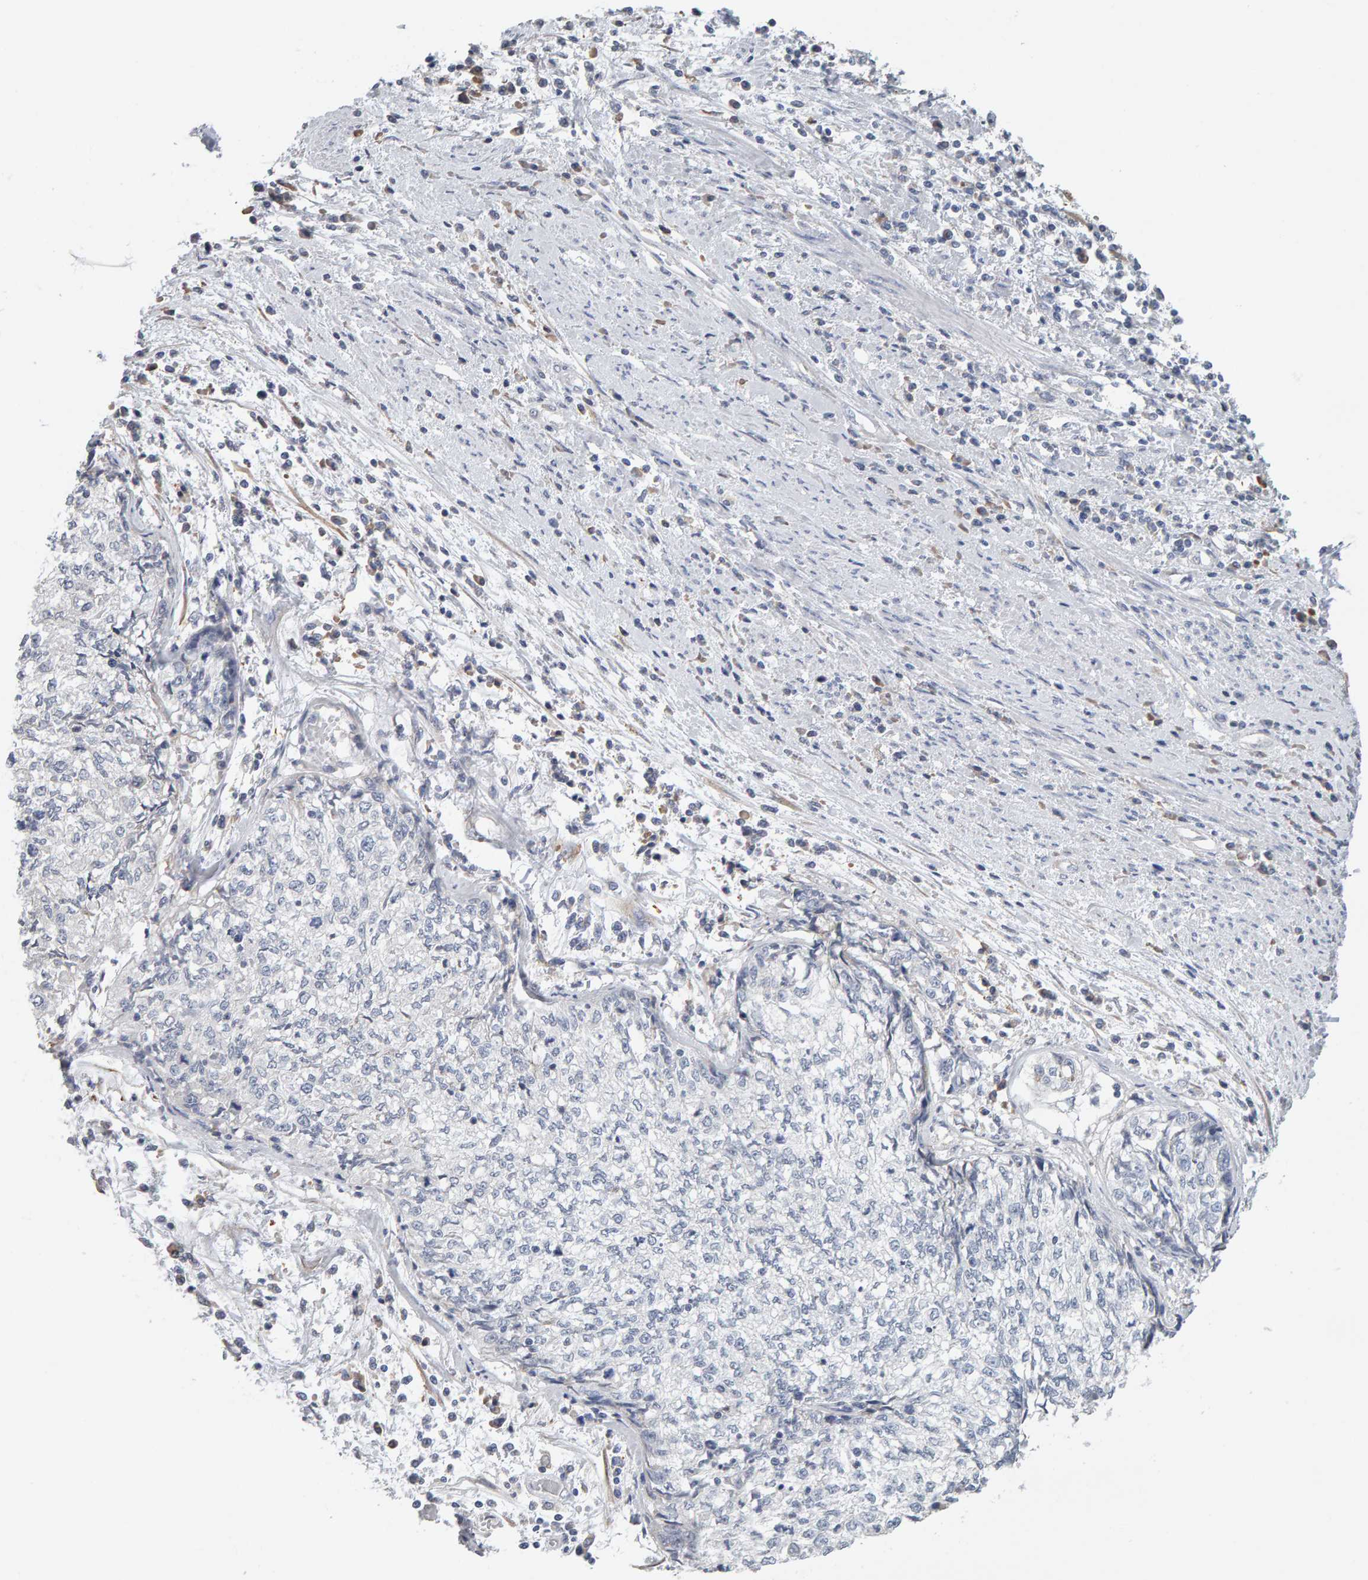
{"staining": {"intensity": "negative", "quantity": "none", "location": "none"}, "tissue": "cervical cancer", "cell_type": "Tumor cells", "image_type": "cancer", "snomed": [{"axis": "morphology", "description": "Squamous cell carcinoma, NOS"}, {"axis": "topography", "description": "Cervix"}], "caption": "This image is of cervical cancer (squamous cell carcinoma) stained with IHC to label a protein in brown with the nuclei are counter-stained blue. There is no positivity in tumor cells.", "gene": "ADHFE1", "patient": {"sex": "female", "age": 57}}